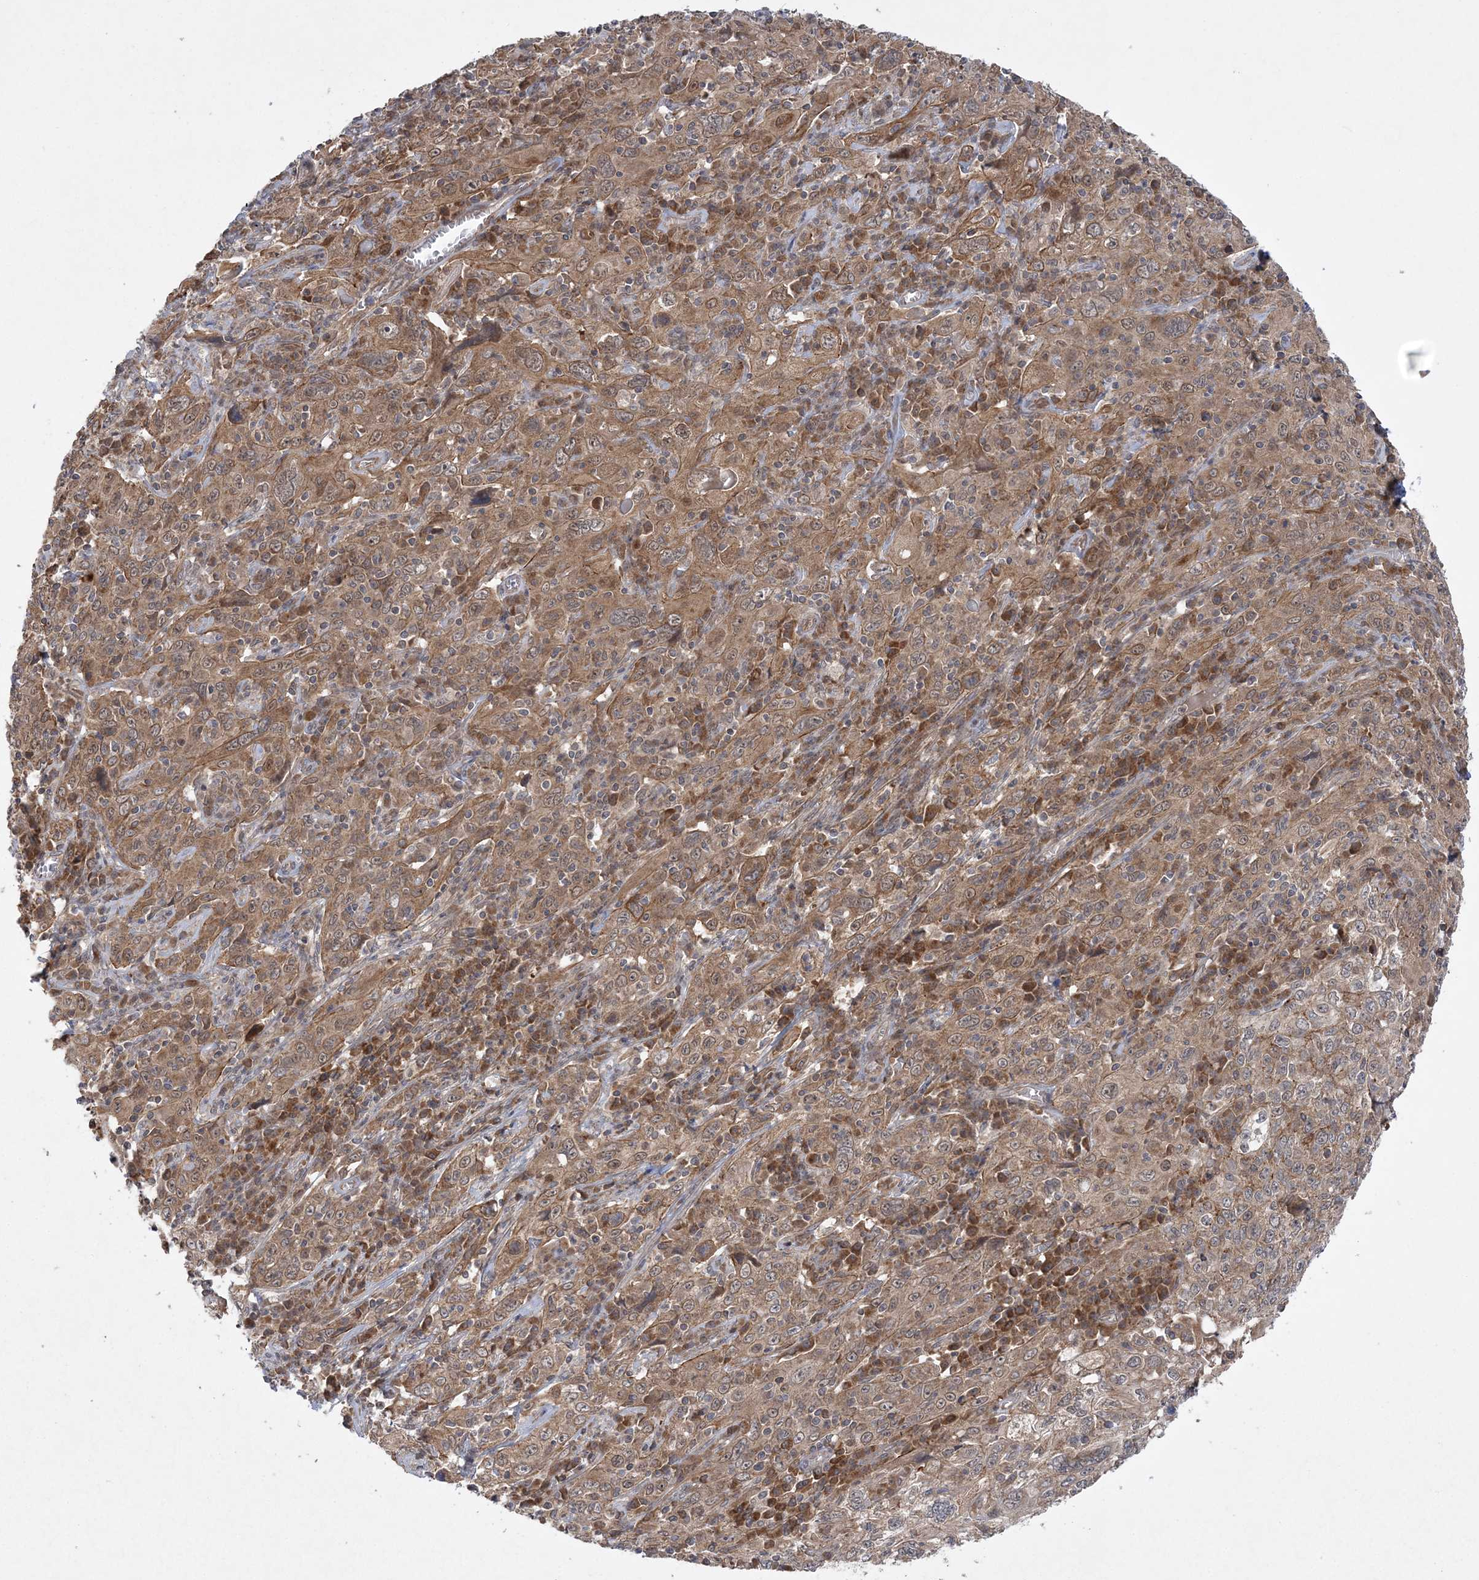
{"staining": {"intensity": "weak", "quantity": ">75%", "location": "cytoplasmic/membranous"}, "tissue": "cervical cancer", "cell_type": "Tumor cells", "image_type": "cancer", "snomed": [{"axis": "morphology", "description": "Squamous cell carcinoma, NOS"}, {"axis": "topography", "description": "Cervix"}], "caption": "Protein staining of cervical squamous cell carcinoma tissue exhibits weak cytoplasmic/membranous expression in about >75% of tumor cells. (DAB (3,3'-diaminobenzidine) IHC with brightfield microscopy, high magnification).", "gene": "MMADHC", "patient": {"sex": "female", "age": 46}}